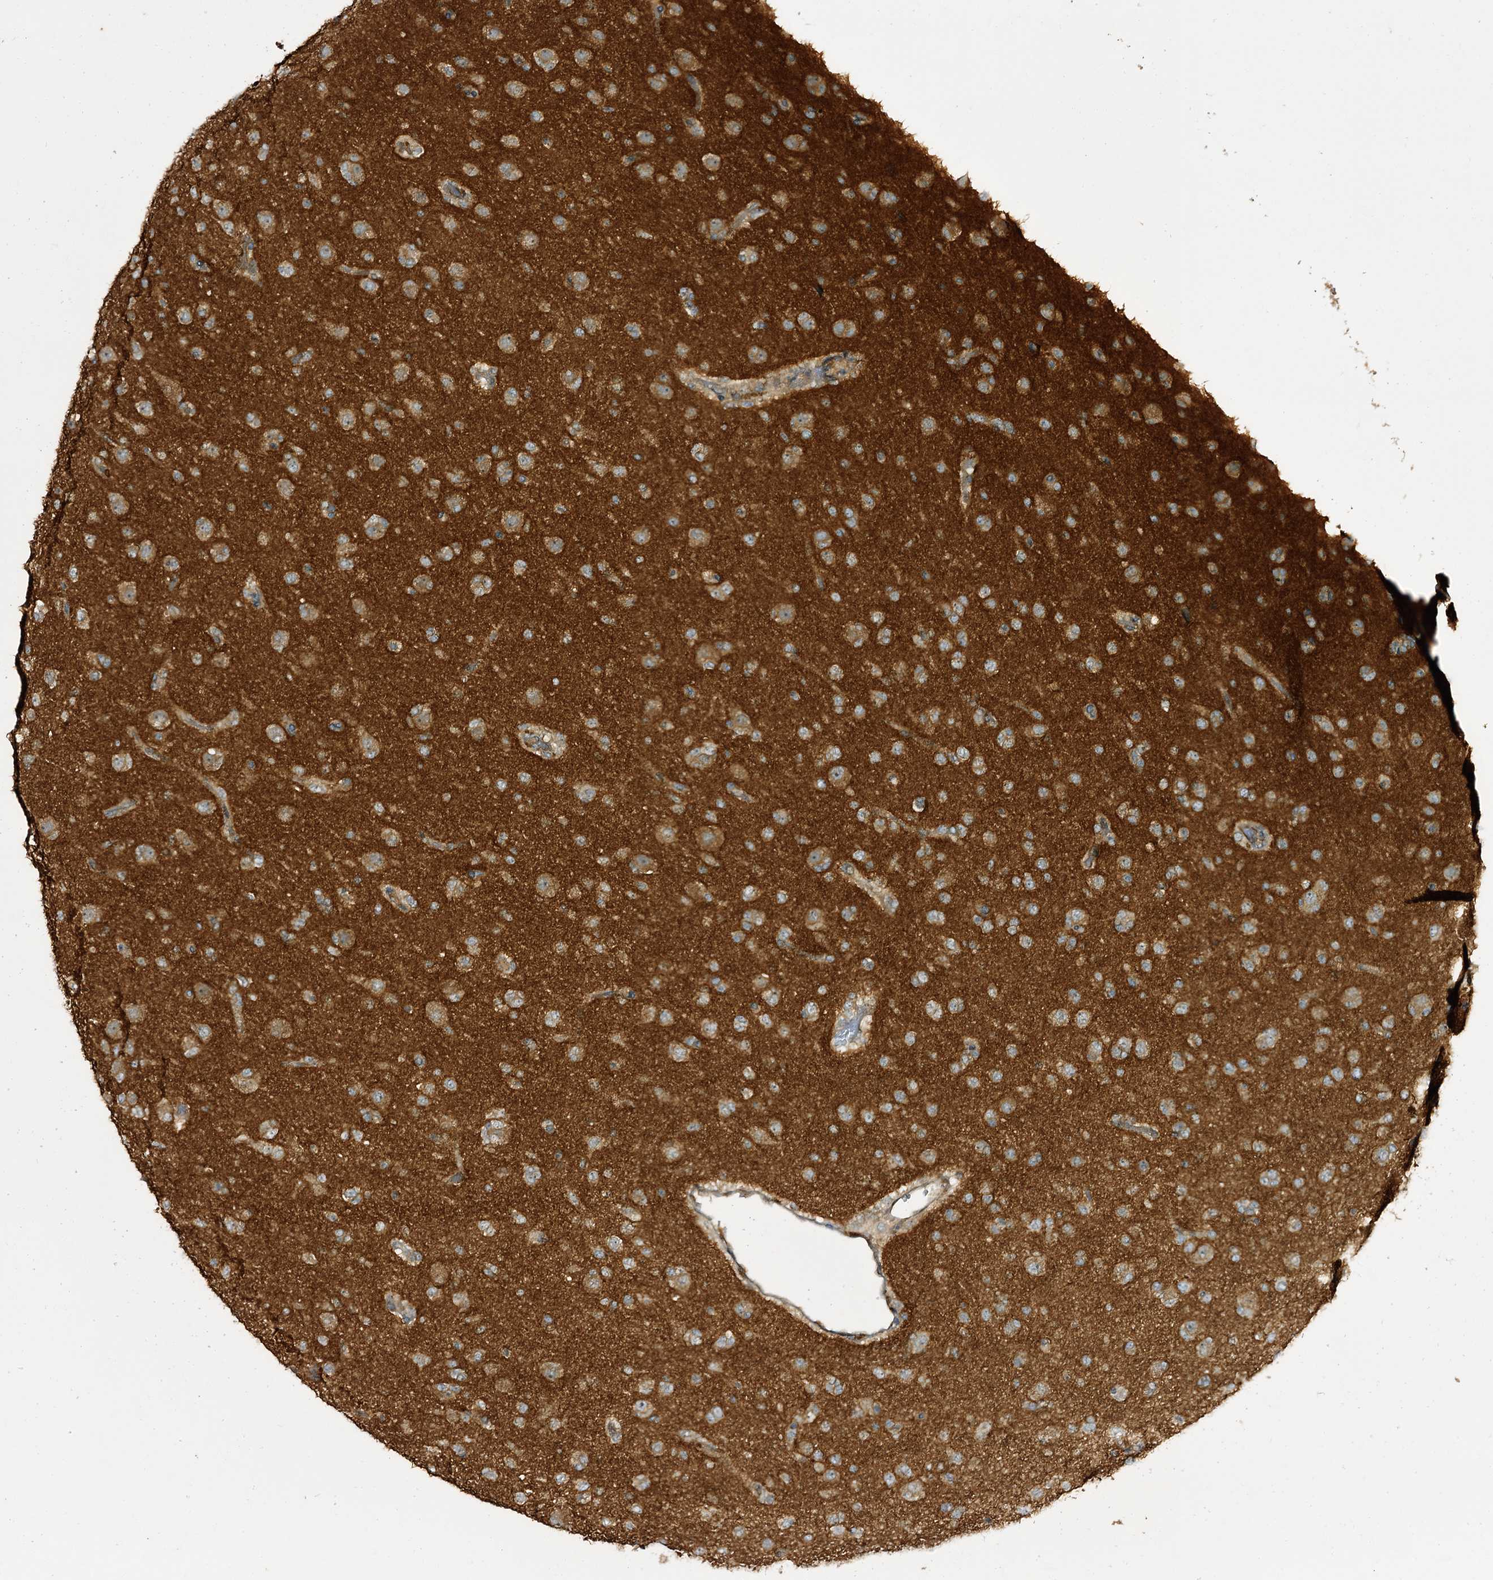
{"staining": {"intensity": "moderate", "quantity": ">75%", "location": "cytoplasmic/membranous"}, "tissue": "glioma", "cell_type": "Tumor cells", "image_type": "cancer", "snomed": [{"axis": "morphology", "description": "Glioma, malignant, Low grade"}, {"axis": "topography", "description": "Brain"}], "caption": "Human glioma stained for a protein (brown) displays moderate cytoplasmic/membranous positive staining in about >75% of tumor cells.", "gene": "C11orf80", "patient": {"sex": "male", "age": 65}}